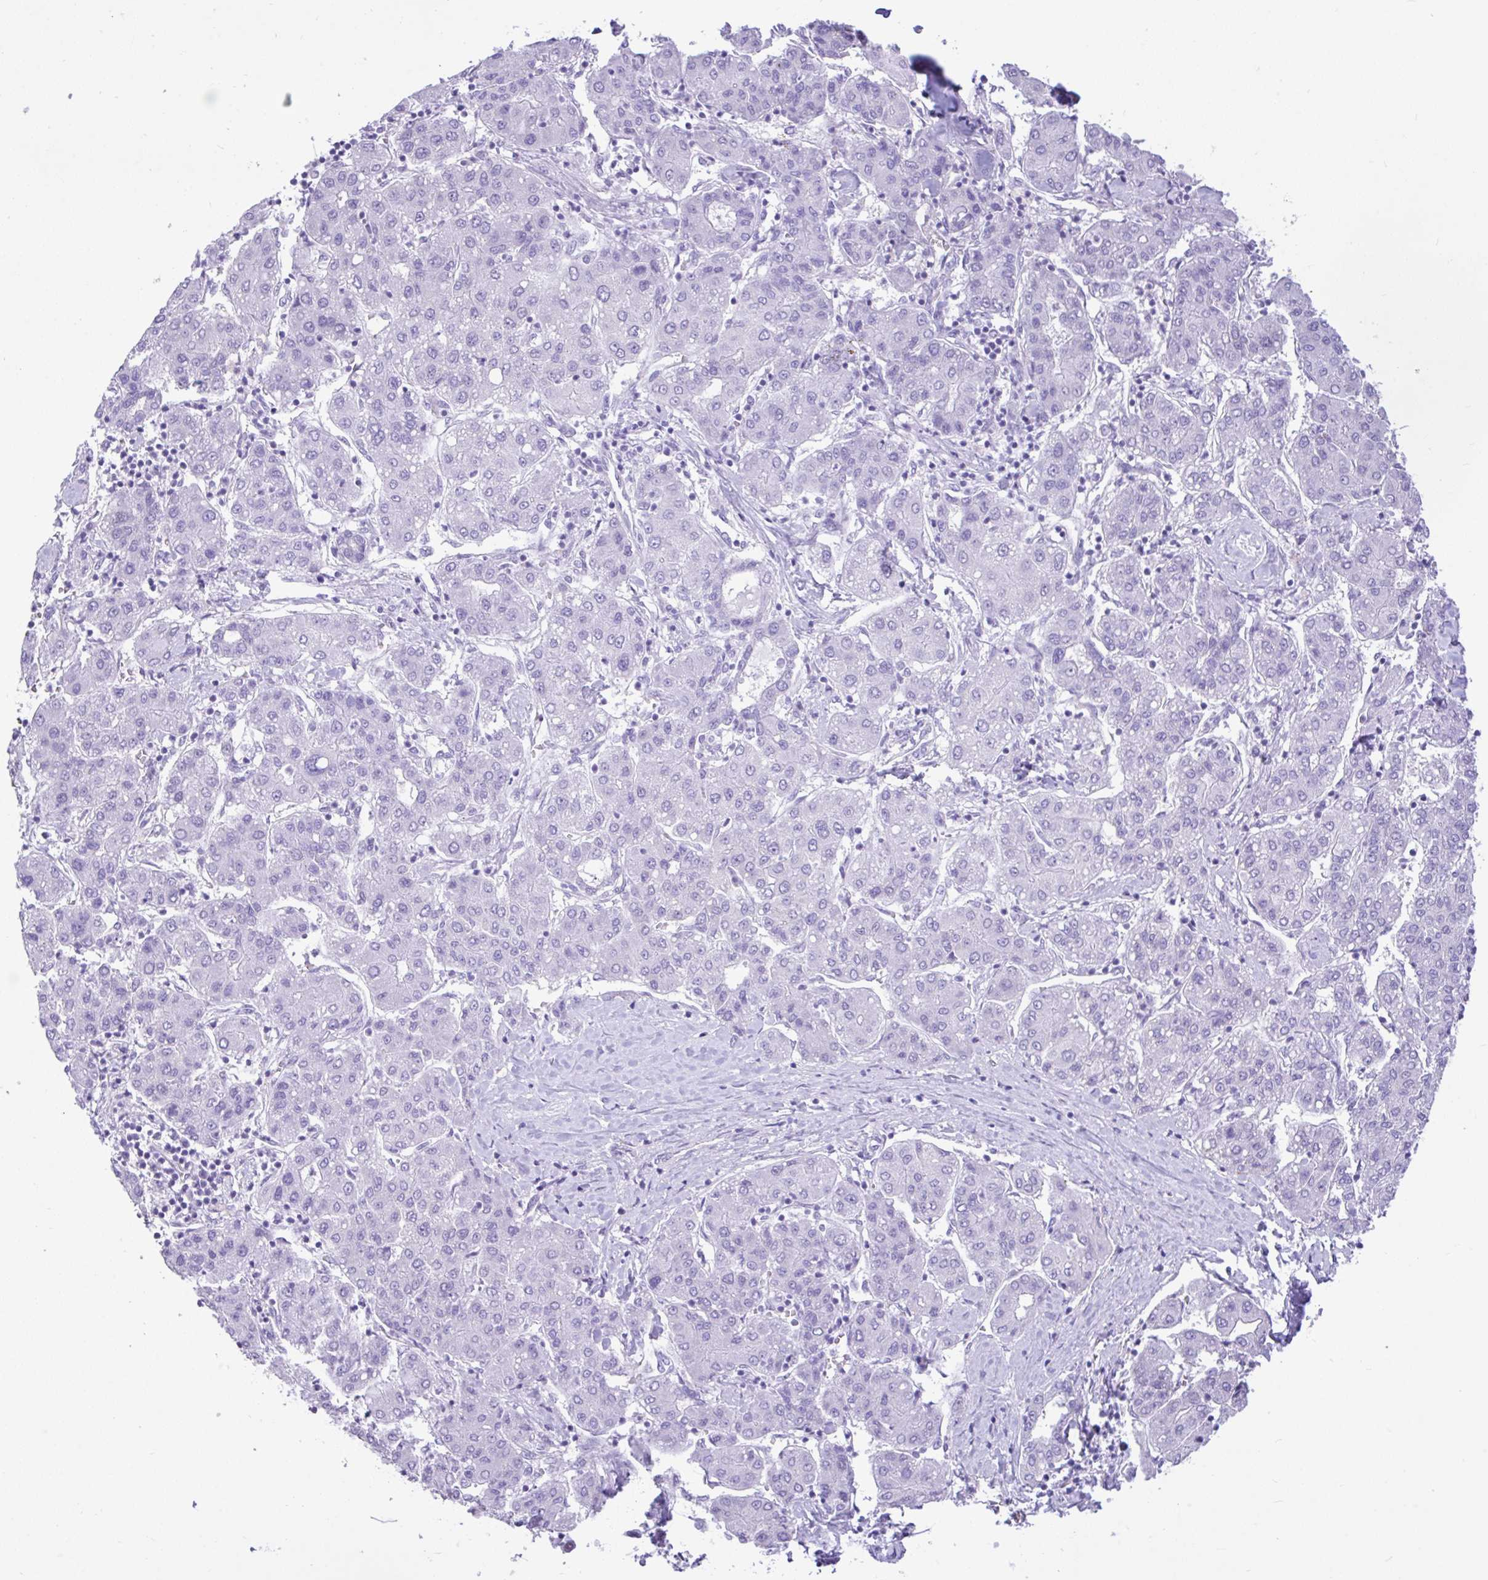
{"staining": {"intensity": "negative", "quantity": "none", "location": "none"}, "tissue": "liver cancer", "cell_type": "Tumor cells", "image_type": "cancer", "snomed": [{"axis": "morphology", "description": "Carcinoma, Hepatocellular, NOS"}, {"axis": "topography", "description": "Liver"}], "caption": "A high-resolution micrograph shows IHC staining of liver hepatocellular carcinoma, which displays no significant staining in tumor cells.", "gene": "REEP1", "patient": {"sex": "male", "age": 65}}